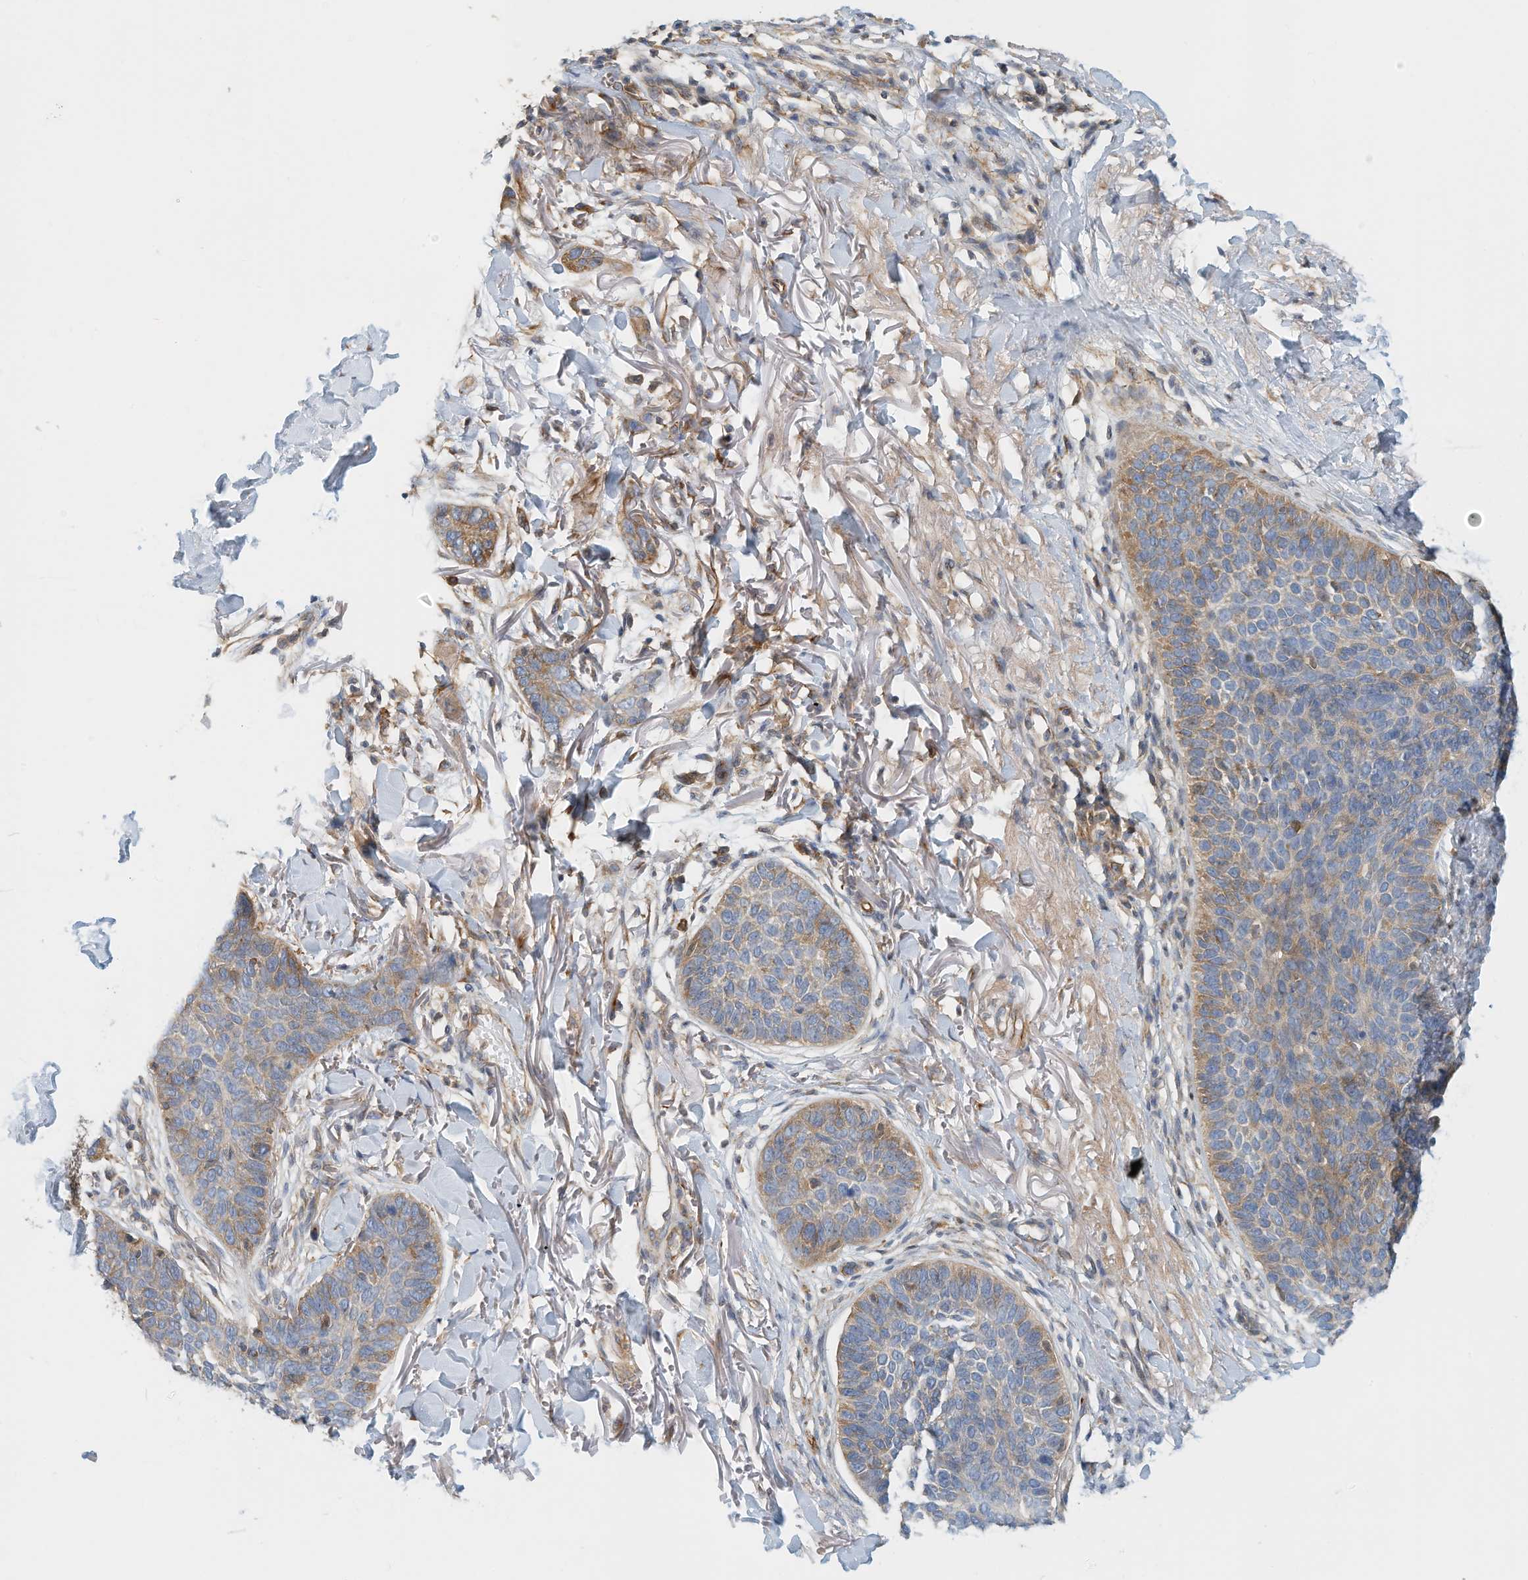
{"staining": {"intensity": "weak", "quantity": "25%-75%", "location": "cytoplasmic/membranous"}, "tissue": "skin cancer", "cell_type": "Tumor cells", "image_type": "cancer", "snomed": [{"axis": "morphology", "description": "Basal cell carcinoma"}, {"axis": "topography", "description": "Skin"}], "caption": "The image shows staining of basal cell carcinoma (skin), revealing weak cytoplasmic/membranous protein staining (brown color) within tumor cells. The staining was performed using DAB to visualize the protein expression in brown, while the nuclei were stained in blue with hematoxylin (Magnification: 20x).", "gene": "MICAL1", "patient": {"sex": "male", "age": 85}}